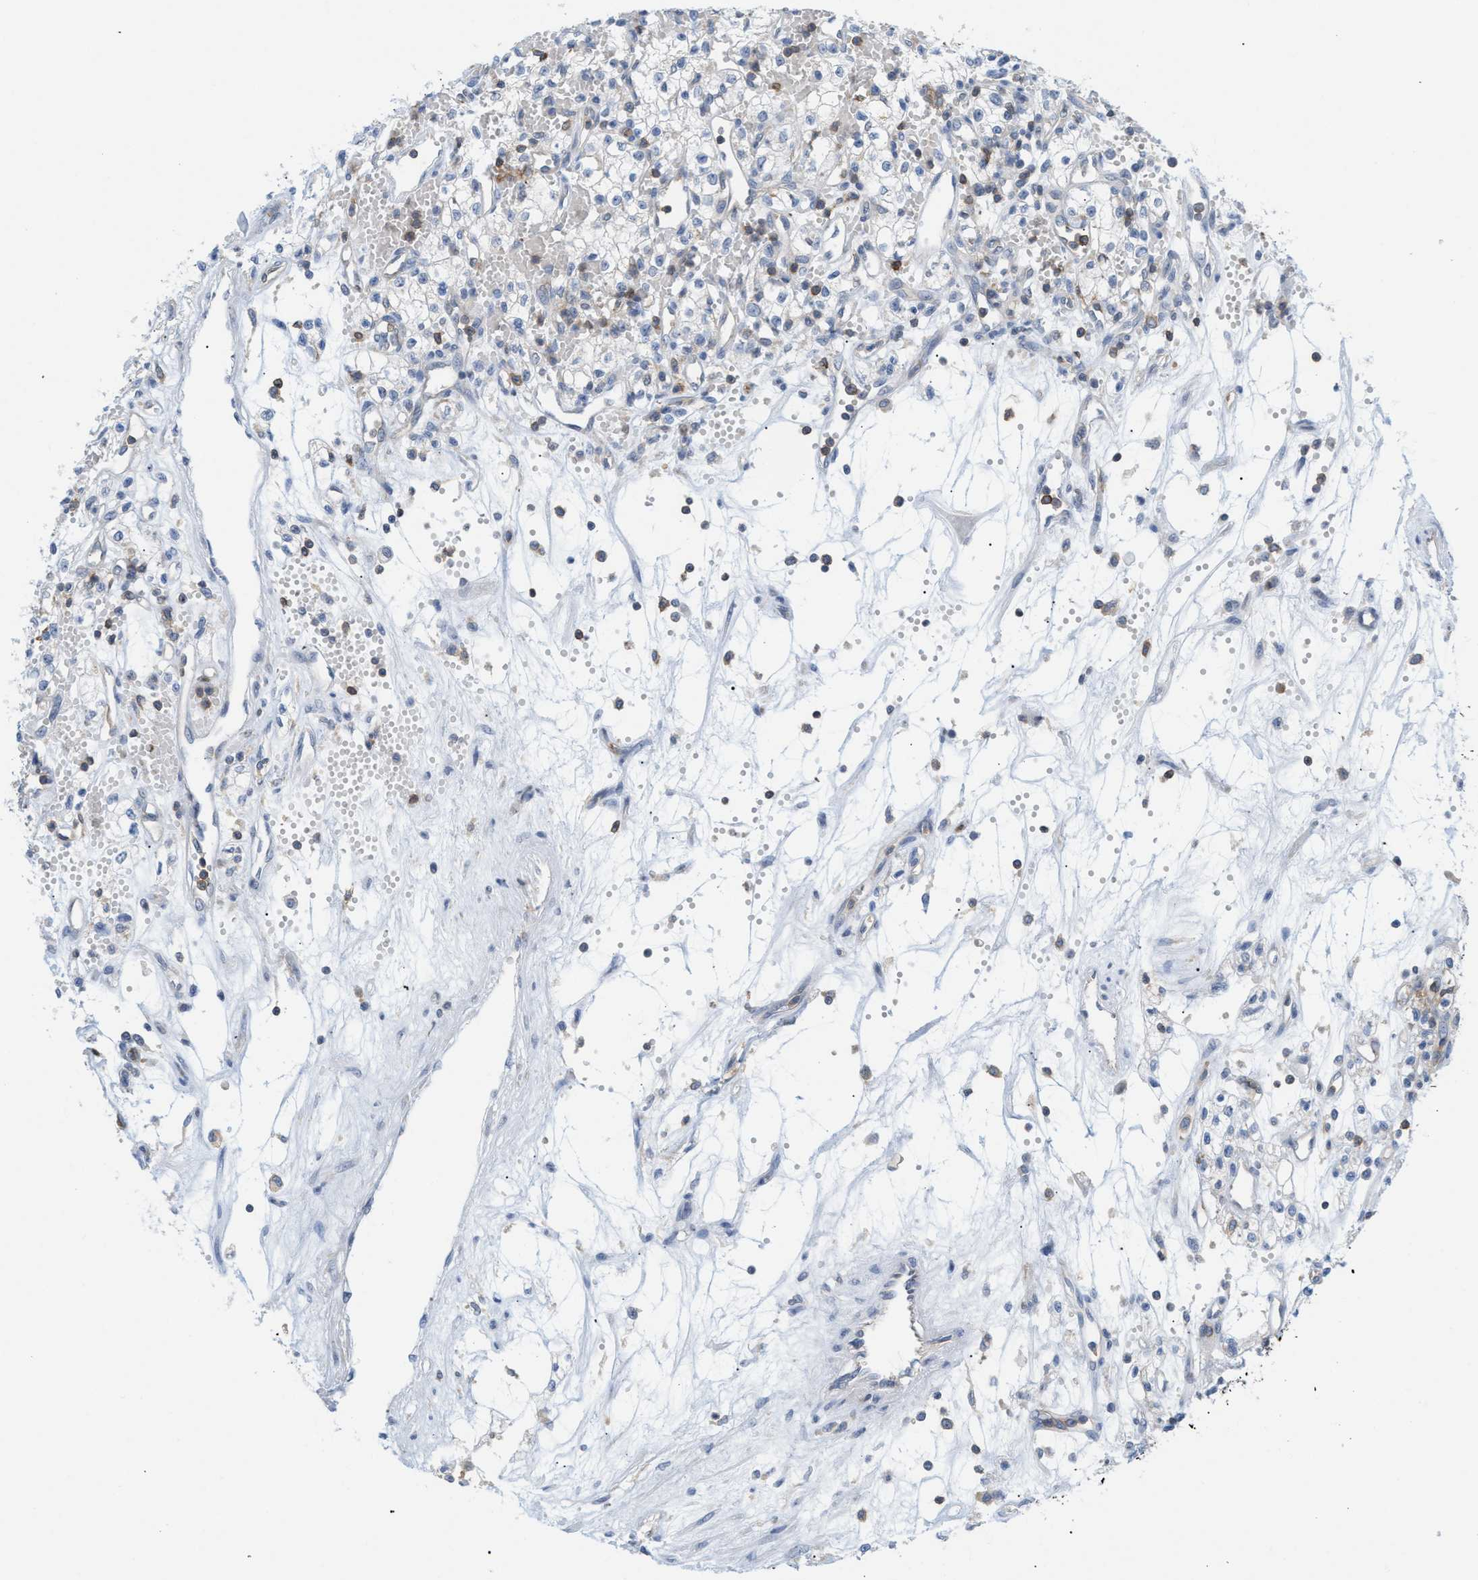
{"staining": {"intensity": "negative", "quantity": "none", "location": "none"}, "tissue": "renal cancer", "cell_type": "Tumor cells", "image_type": "cancer", "snomed": [{"axis": "morphology", "description": "Adenocarcinoma, NOS"}, {"axis": "topography", "description": "Kidney"}], "caption": "A high-resolution micrograph shows immunohistochemistry staining of renal cancer (adenocarcinoma), which reveals no significant positivity in tumor cells.", "gene": "IL16", "patient": {"sex": "male", "age": 59}}